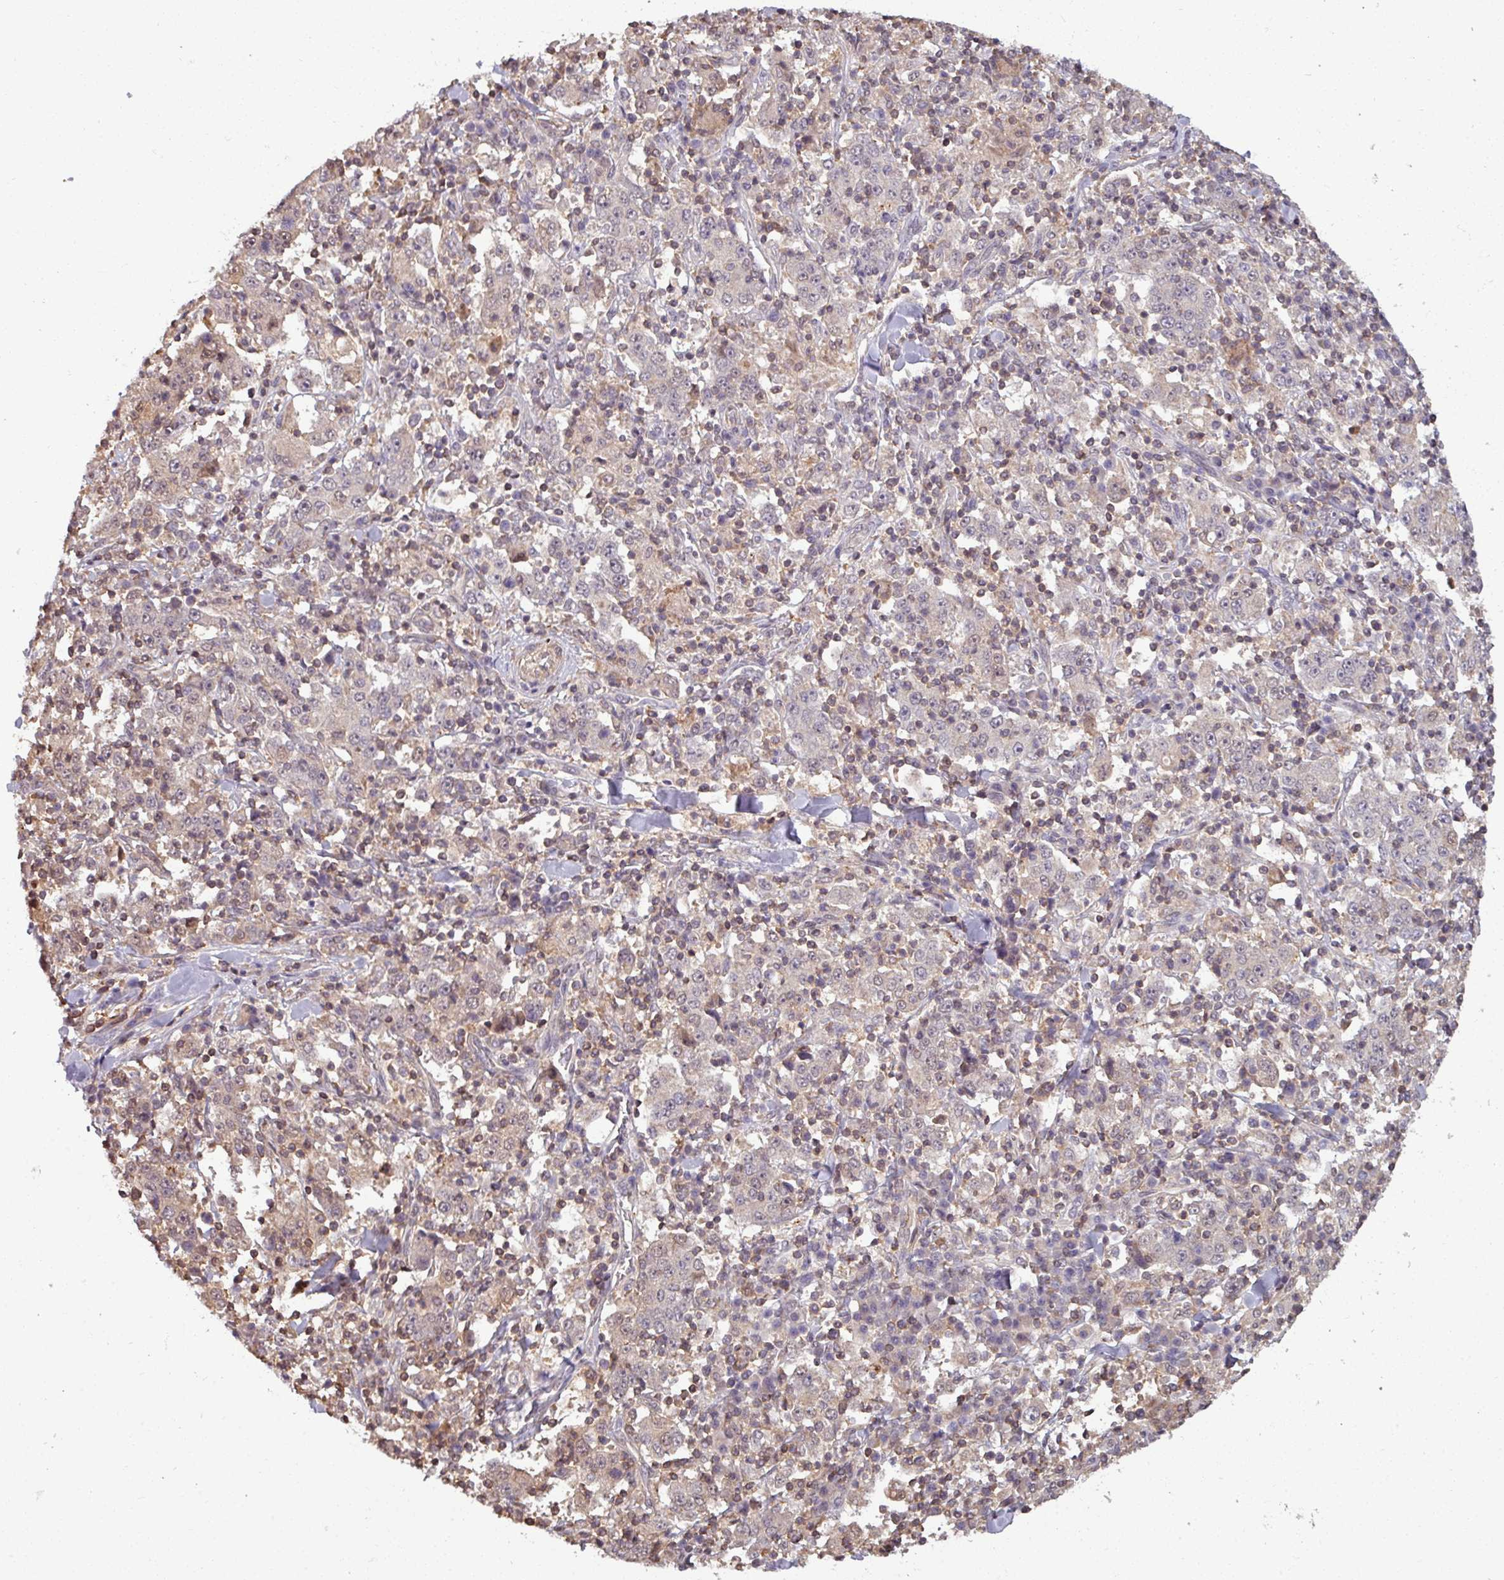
{"staining": {"intensity": "weak", "quantity": "<25%", "location": "cytoplasmic/membranous"}, "tissue": "stomach cancer", "cell_type": "Tumor cells", "image_type": "cancer", "snomed": [{"axis": "morphology", "description": "Normal tissue, NOS"}, {"axis": "morphology", "description": "Adenocarcinoma, NOS"}, {"axis": "topography", "description": "Stomach, upper"}, {"axis": "topography", "description": "Stomach"}], "caption": "Immunohistochemistry (IHC) histopathology image of human stomach adenocarcinoma stained for a protein (brown), which displays no staining in tumor cells. Brightfield microscopy of IHC stained with DAB (brown) and hematoxylin (blue), captured at high magnification.", "gene": "TUSC3", "patient": {"sex": "male", "age": 59}}